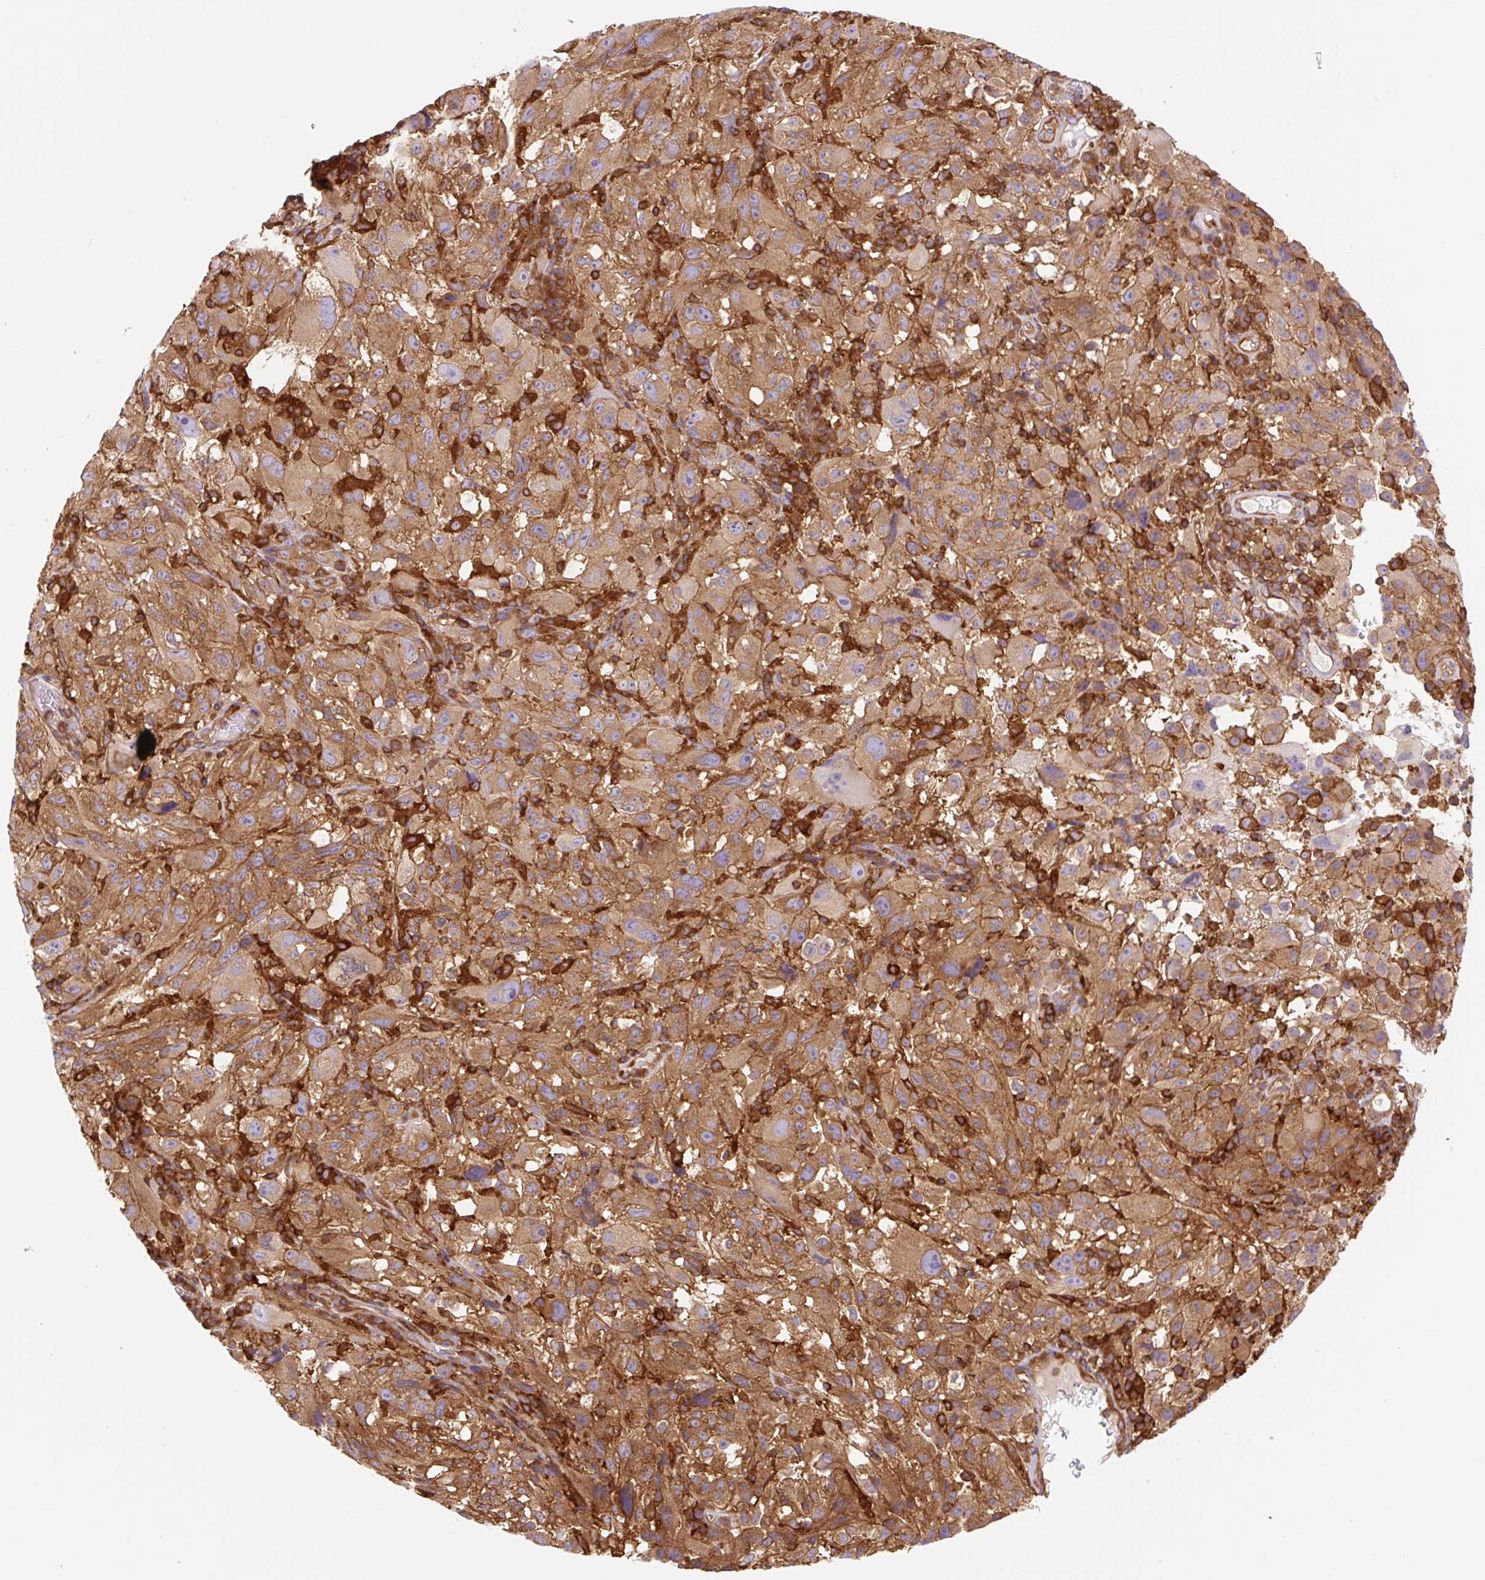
{"staining": {"intensity": "strong", "quantity": ">75%", "location": "cytoplasmic/membranous"}, "tissue": "melanoma", "cell_type": "Tumor cells", "image_type": "cancer", "snomed": [{"axis": "morphology", "description": "Malignant melanoma, NOS"}, {"axis": "topography", "description": "Skin"}], "caption": "Malignant melanoma stained for a protein shows strong cytoplasmic/membranous positivity in tumor cells.", "gene": "DNM2", "patient": {"sex": "female", "age": 71}}